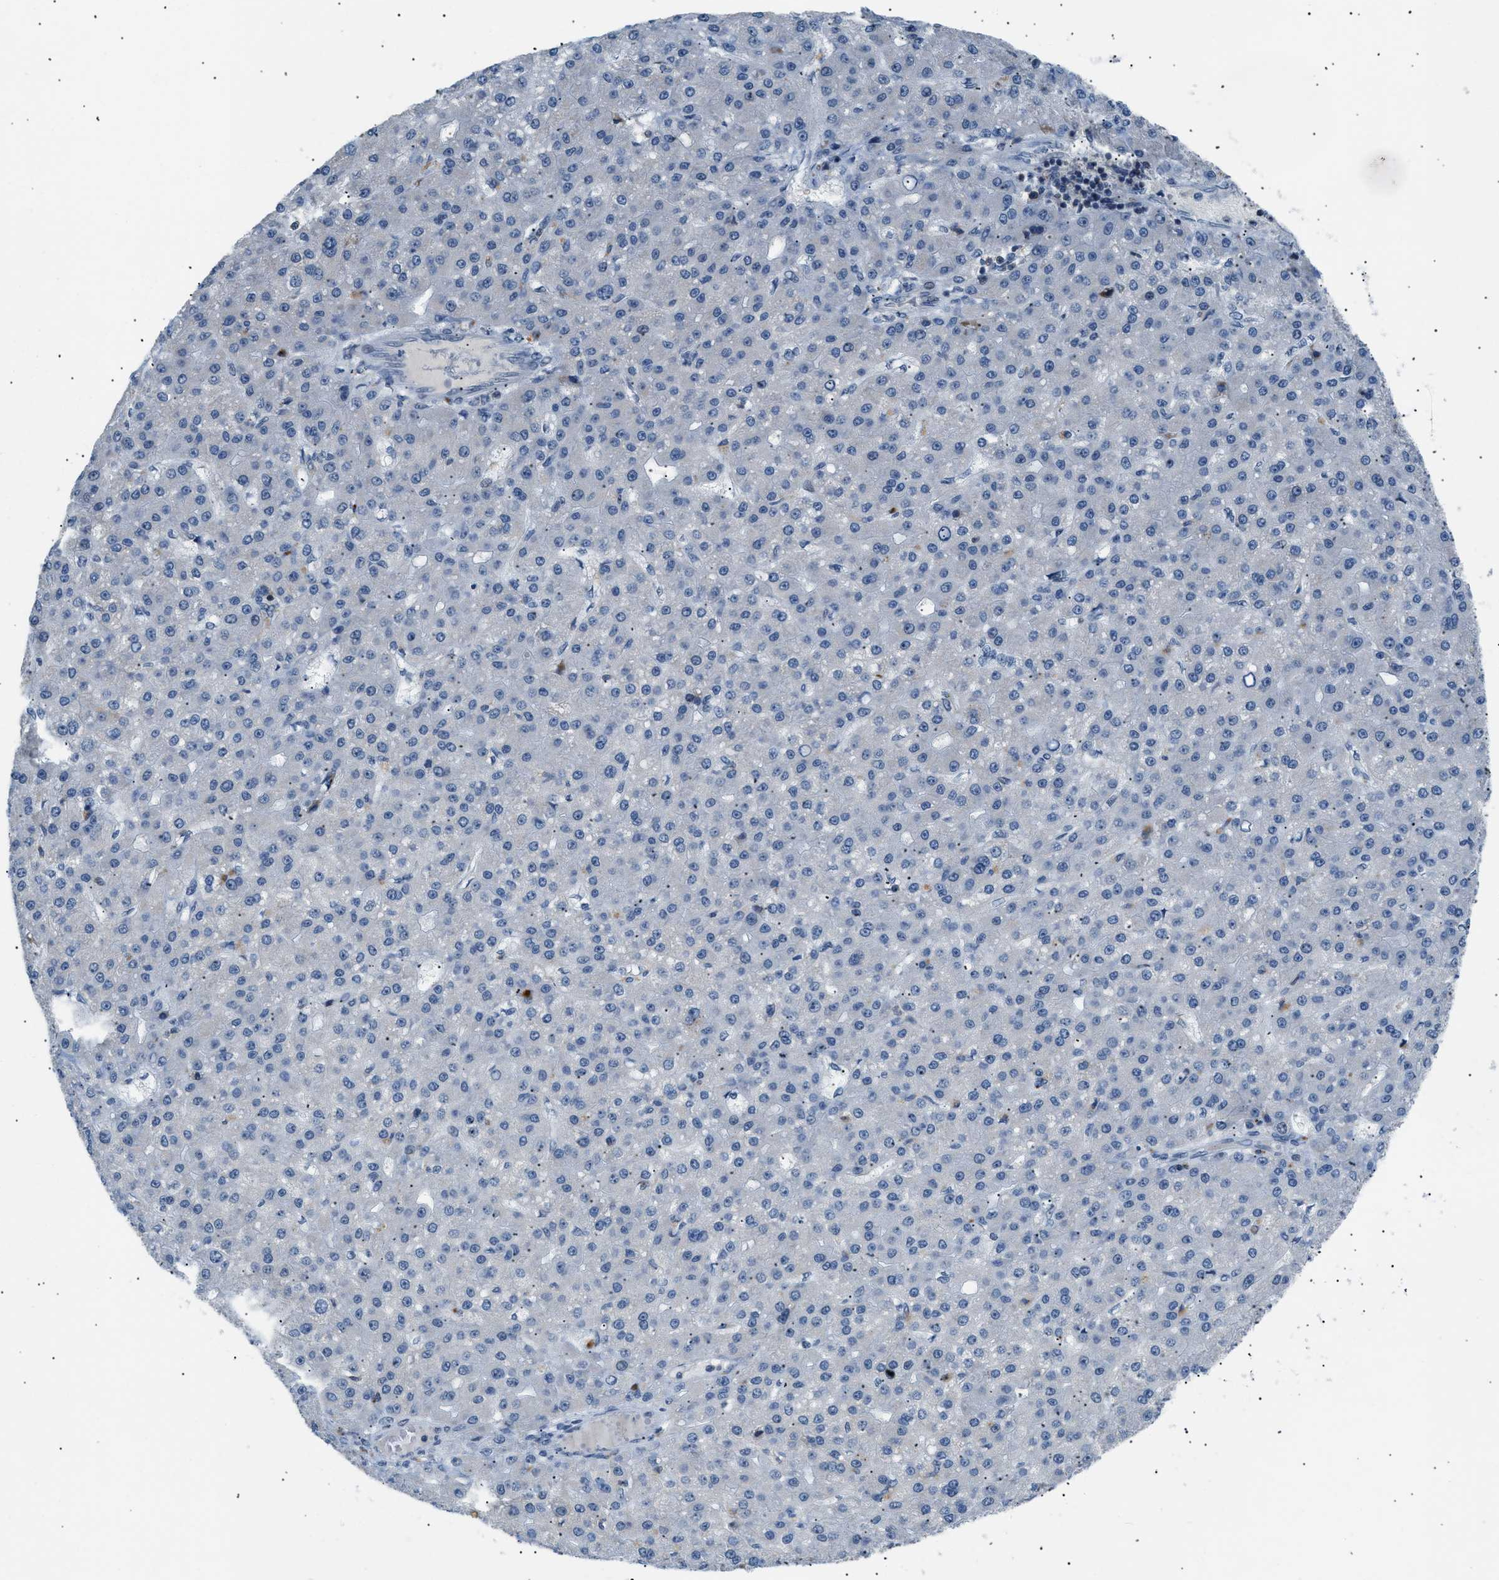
{"staining": {"intensity": "negative", "quantity": "none", "location": "none"}, "tissue": "liver cancer", "cell_type": "Tumor cells", "image_type": "cancer", "snomed": [{"axis": "morphology", "description": "Carcinoma, Hepatocellular, NOS"}, {"axis": "topography", "description": "Liver"}], "caption": "Tumor cells are negative for brown protein staining in liver cancer. (DAB (3,3'-diaminobenzidine) immunohistochemistry visualized using brightfield microscopy, high magnification).", "gene": "KCNC3", "patient": {"sex": "male", "age": 67}}